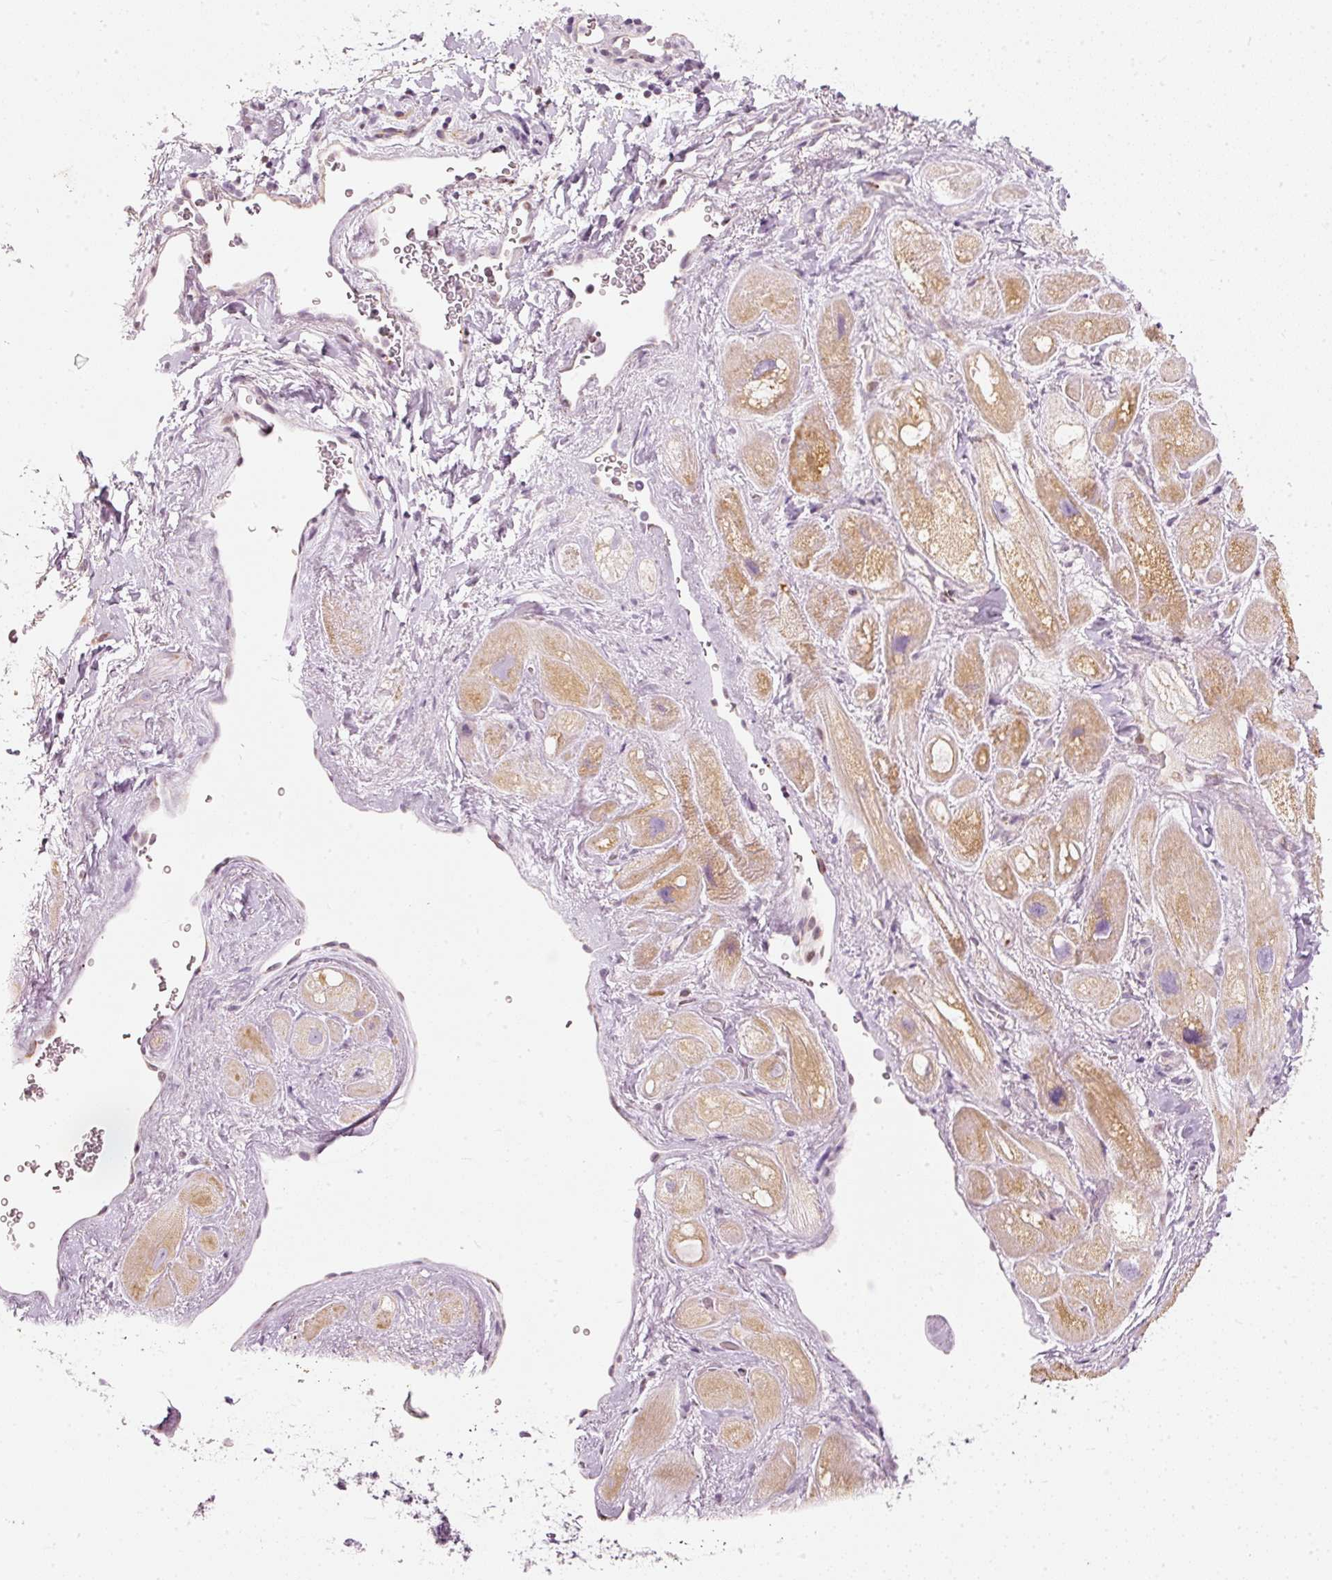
{"staining": {"intensity": "moderate", "quantity": ">75%", "location": "cytoplasmic/membranous"}, "tissue": "heart muscle", "cell_type": "Cardiomyocytes", "image_type": "normal", "snomed": [{"axis": "morphology", "description": "Normal tissue, NOS"}, {"axis": "topography", "description": "Heart"}], "caption": "Cardiomyocytes display medium levels of moderate cytoplasmic/membranous positivity in approximately >75% of cells in normal heart muscle.", "gene": "RNF39", "patient": {"sex": "male", "age": 49}}